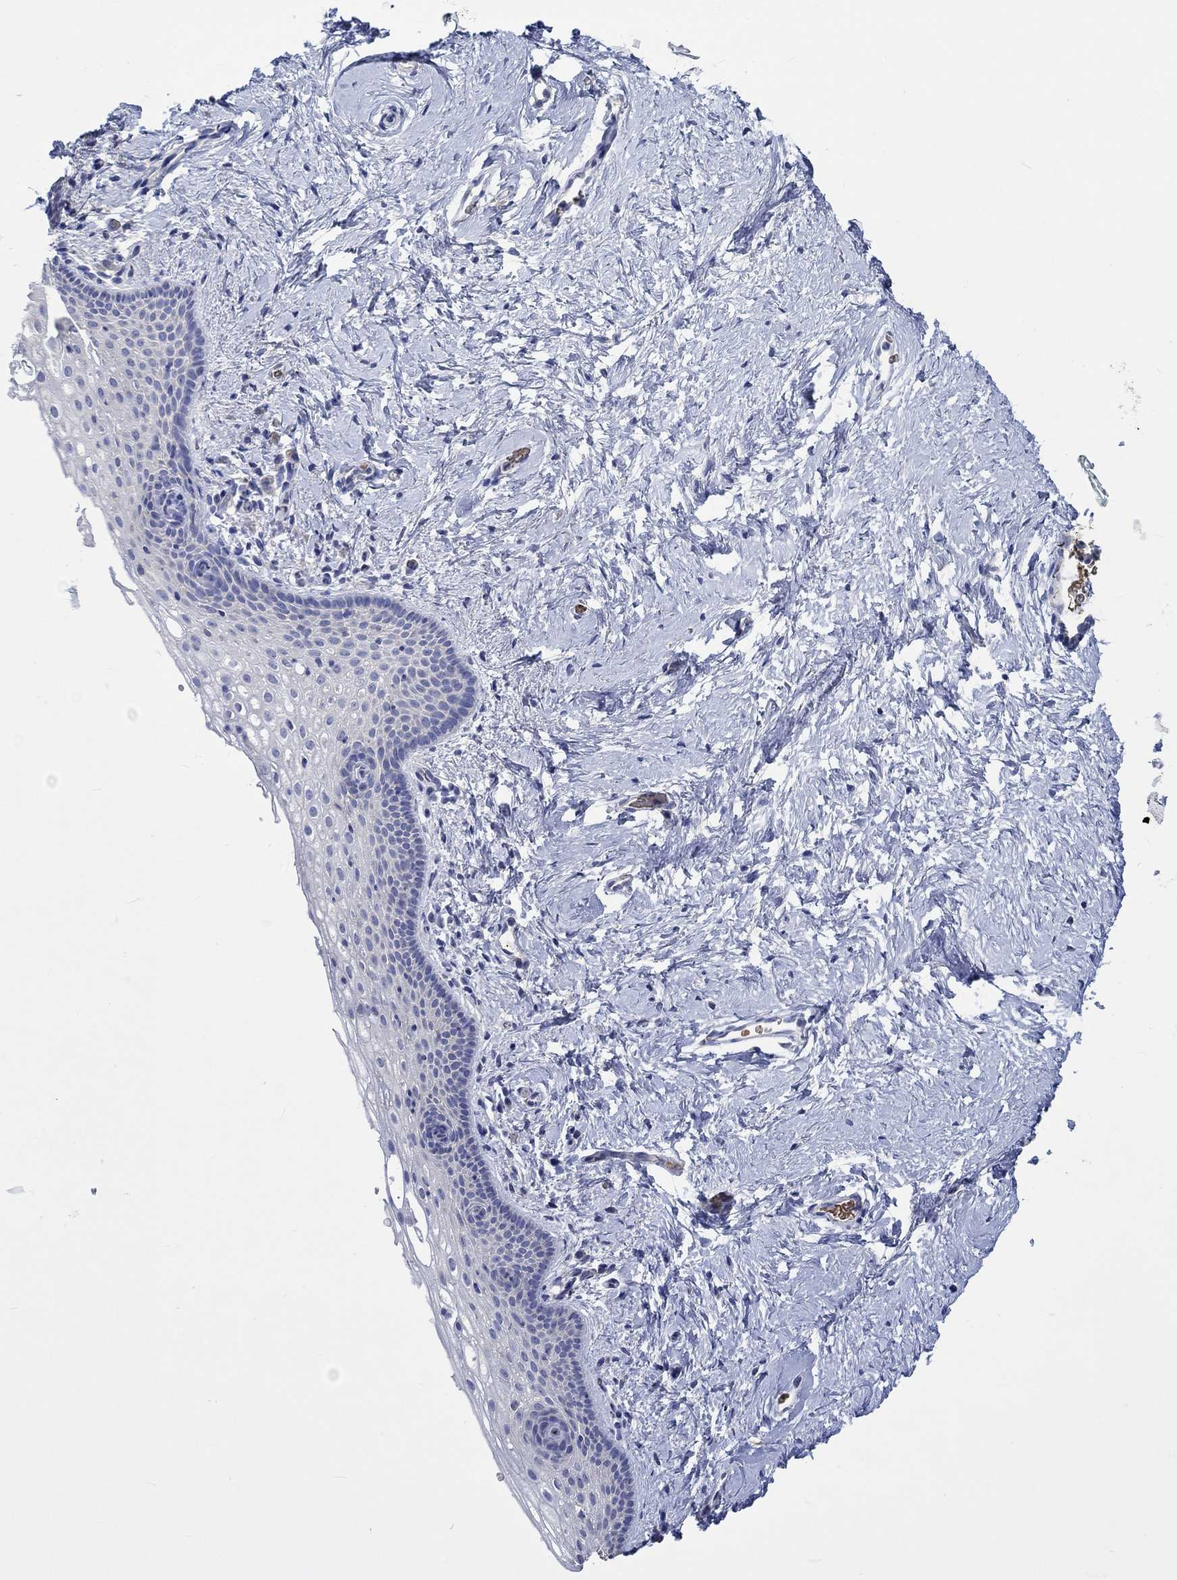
{"staining": {"intensity": "negative", "quantity": "none", "location": "none"}, "tissue": "vagina", "cell_type": "Squamous epithelial cells", "image_type": "normal", "snomed": [{"axis": "morphology", "description": "Normal tissue, NOS"}, {"axis": "topography", "description": "Vagina"}], "caption": "Photomicrograph shows no significant protein positivity in squamous epithelial cells of benign vagina.", "gene": "KCNA1", "patient": {"sex": "female", "age": 61}}